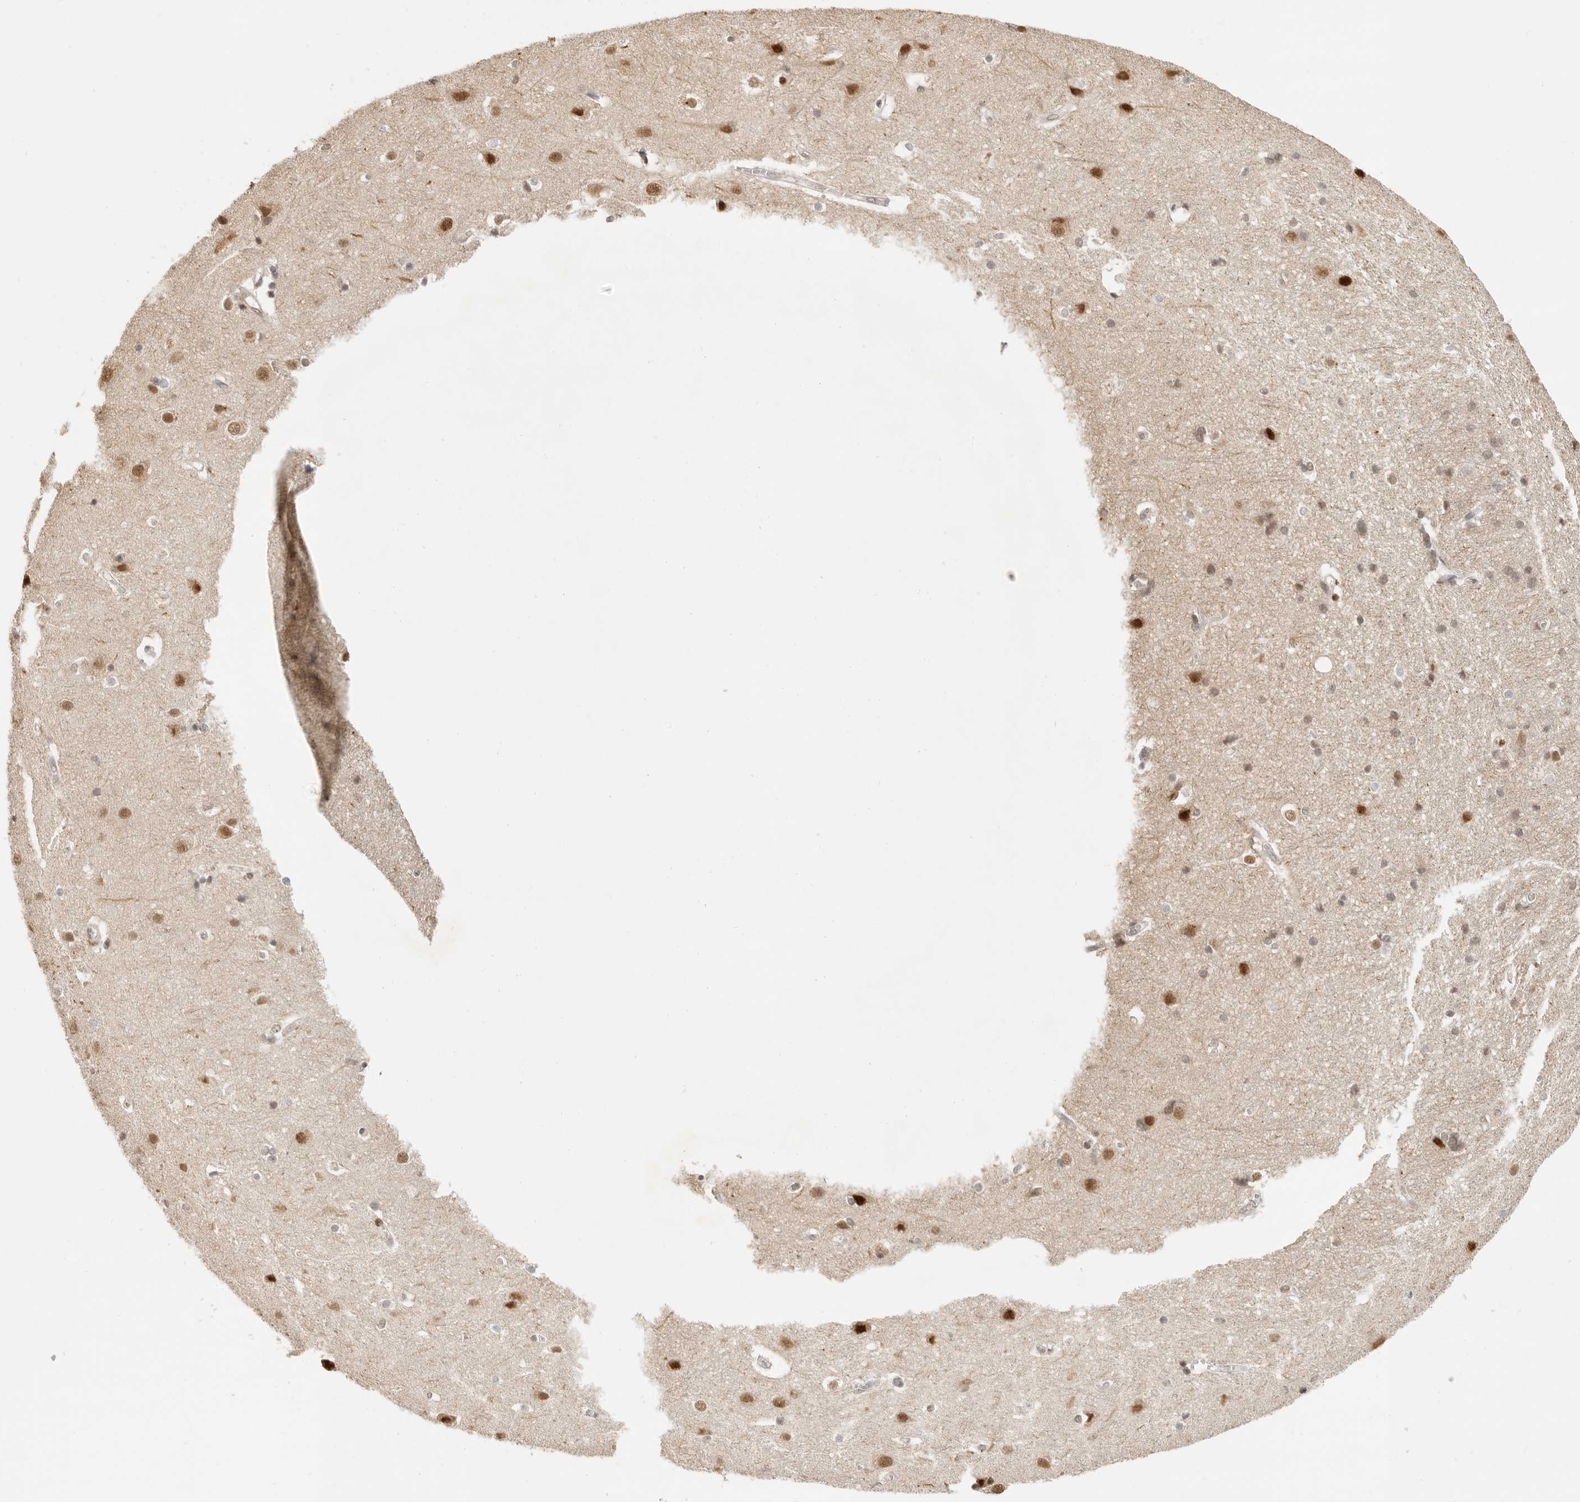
{"staining": {"intensity": "weak", "quantity": ">75%", "location": "nuclear"}, "tissue": "cerebral cortex", "cell_type": "Endothelial cells", "image_type": "normal", "snomed": [{"axis": "morphology", "description": "Normal tissue, NOS"}, {"axis": "topography", "description": "Cerebral cortex"}], "caption": "IHC (DAB) staining of benign cerebral cortex demonstrates weak nuclear protein expression in approximately >75% of endothelial cells. The protein of interest is stained brown, and the nuclei are stained in blue (DAB (3,3'-diaminobenzidine) IHC with brightfield microscopy, high magnification).", "gene": "GPBP1L1", "patient": {"sex": "male", "age": 54}}